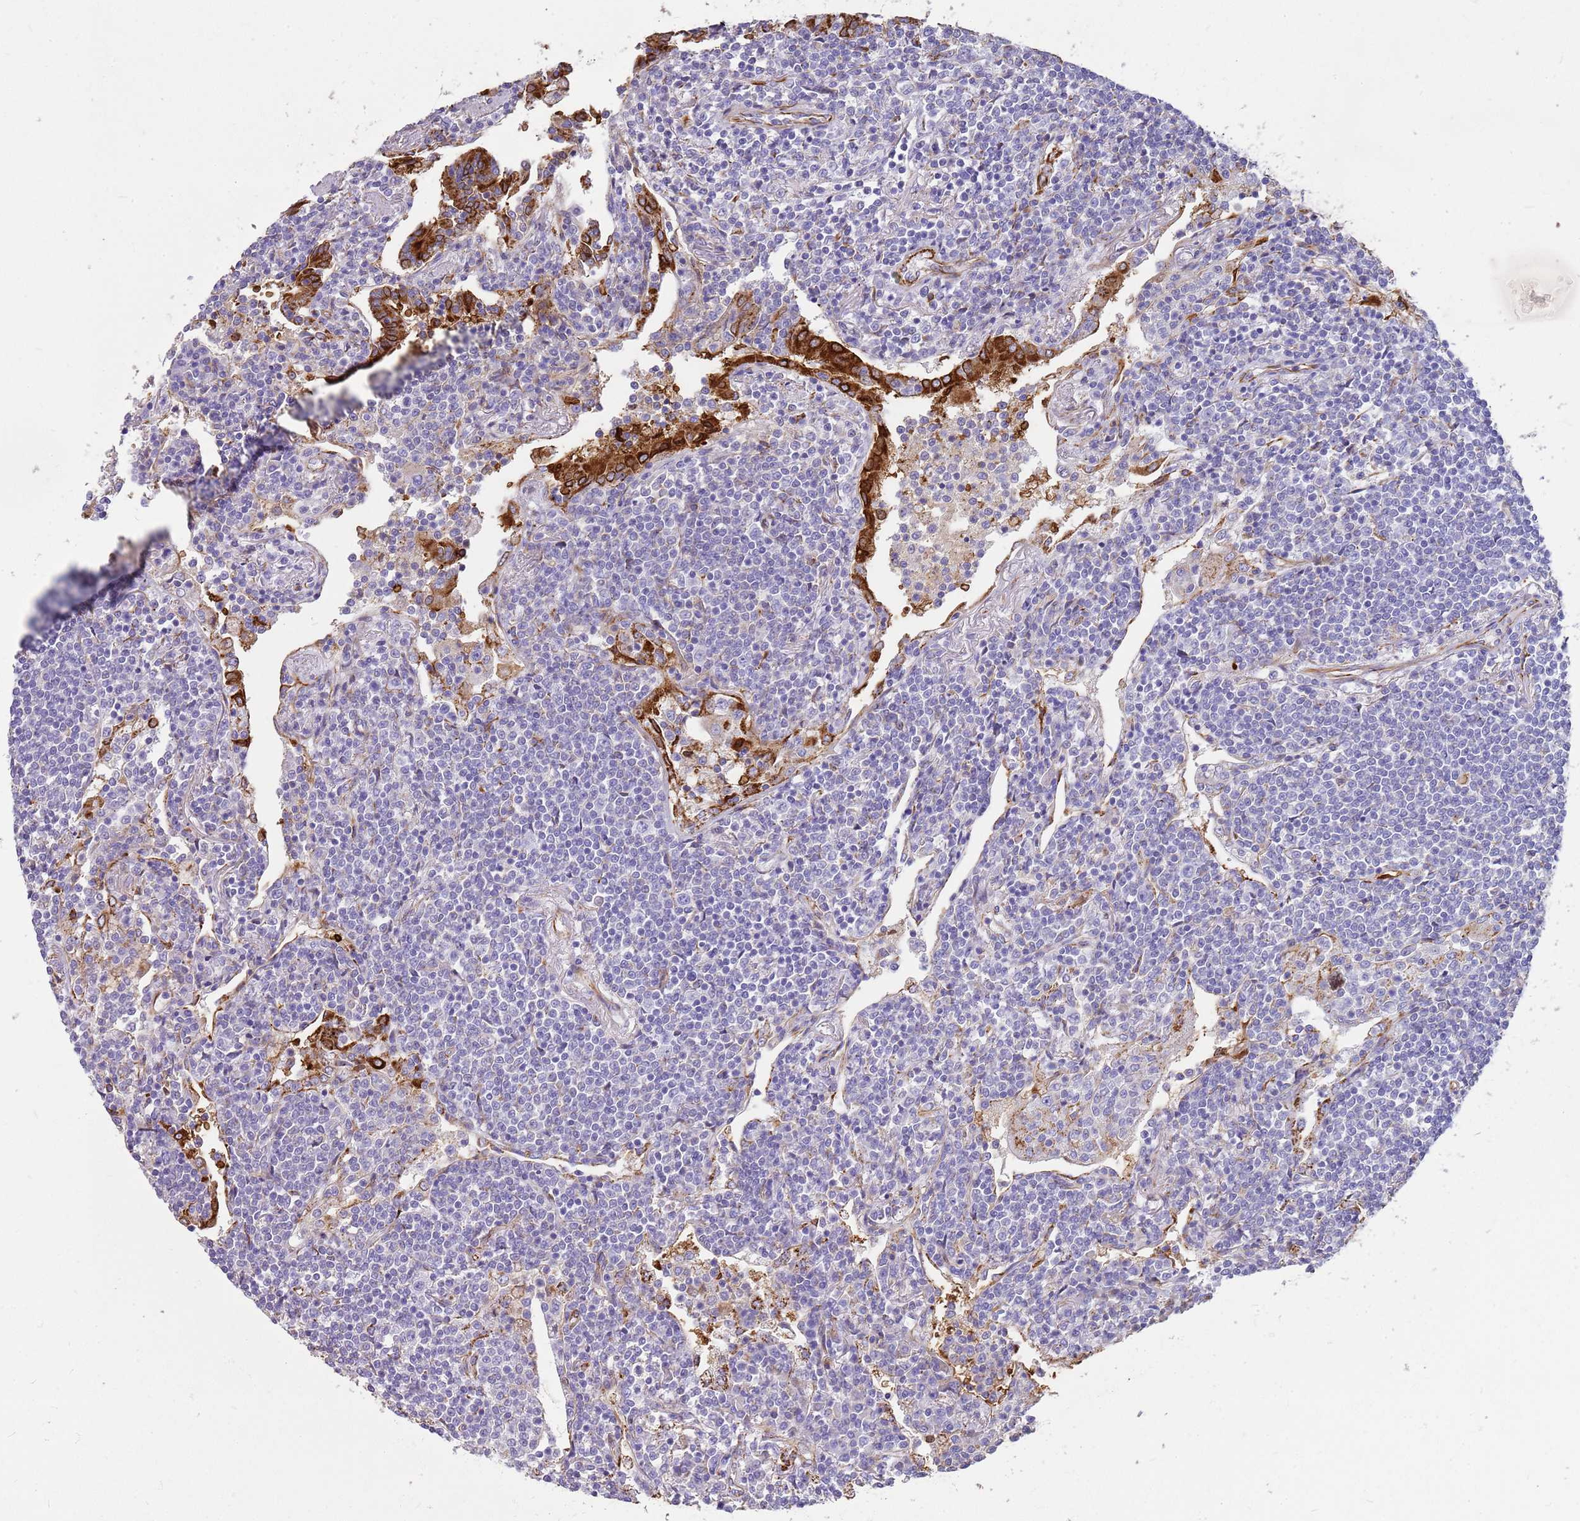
{"staining": {"intensity": "negative", "quantity": "none", "location": "none"}, "tissue": "lymphoma", "cell_type": "Tumor cells", "image_type": "cancer", "snomed": [{"axis": "morphology", "description": "Malignant lymphoma, non-Hodgkin's type, Low grade"}, {"axis": "topography", "description": "Lung"}], "caption": "This photomicrograph is of malignant lymphoma, non-Hodgkin's type (low-grade) stained with immunohistochemistry to label a protein in brown with the nuclei are counter-stained blue. There is no positivity in tumor cells. The staining is performed using DAB brown chromogen with nuclei counter-stained in using hematoxylin.", "gene": "ZDHHC1", "patient": {"sex": "female", "age": 71}}